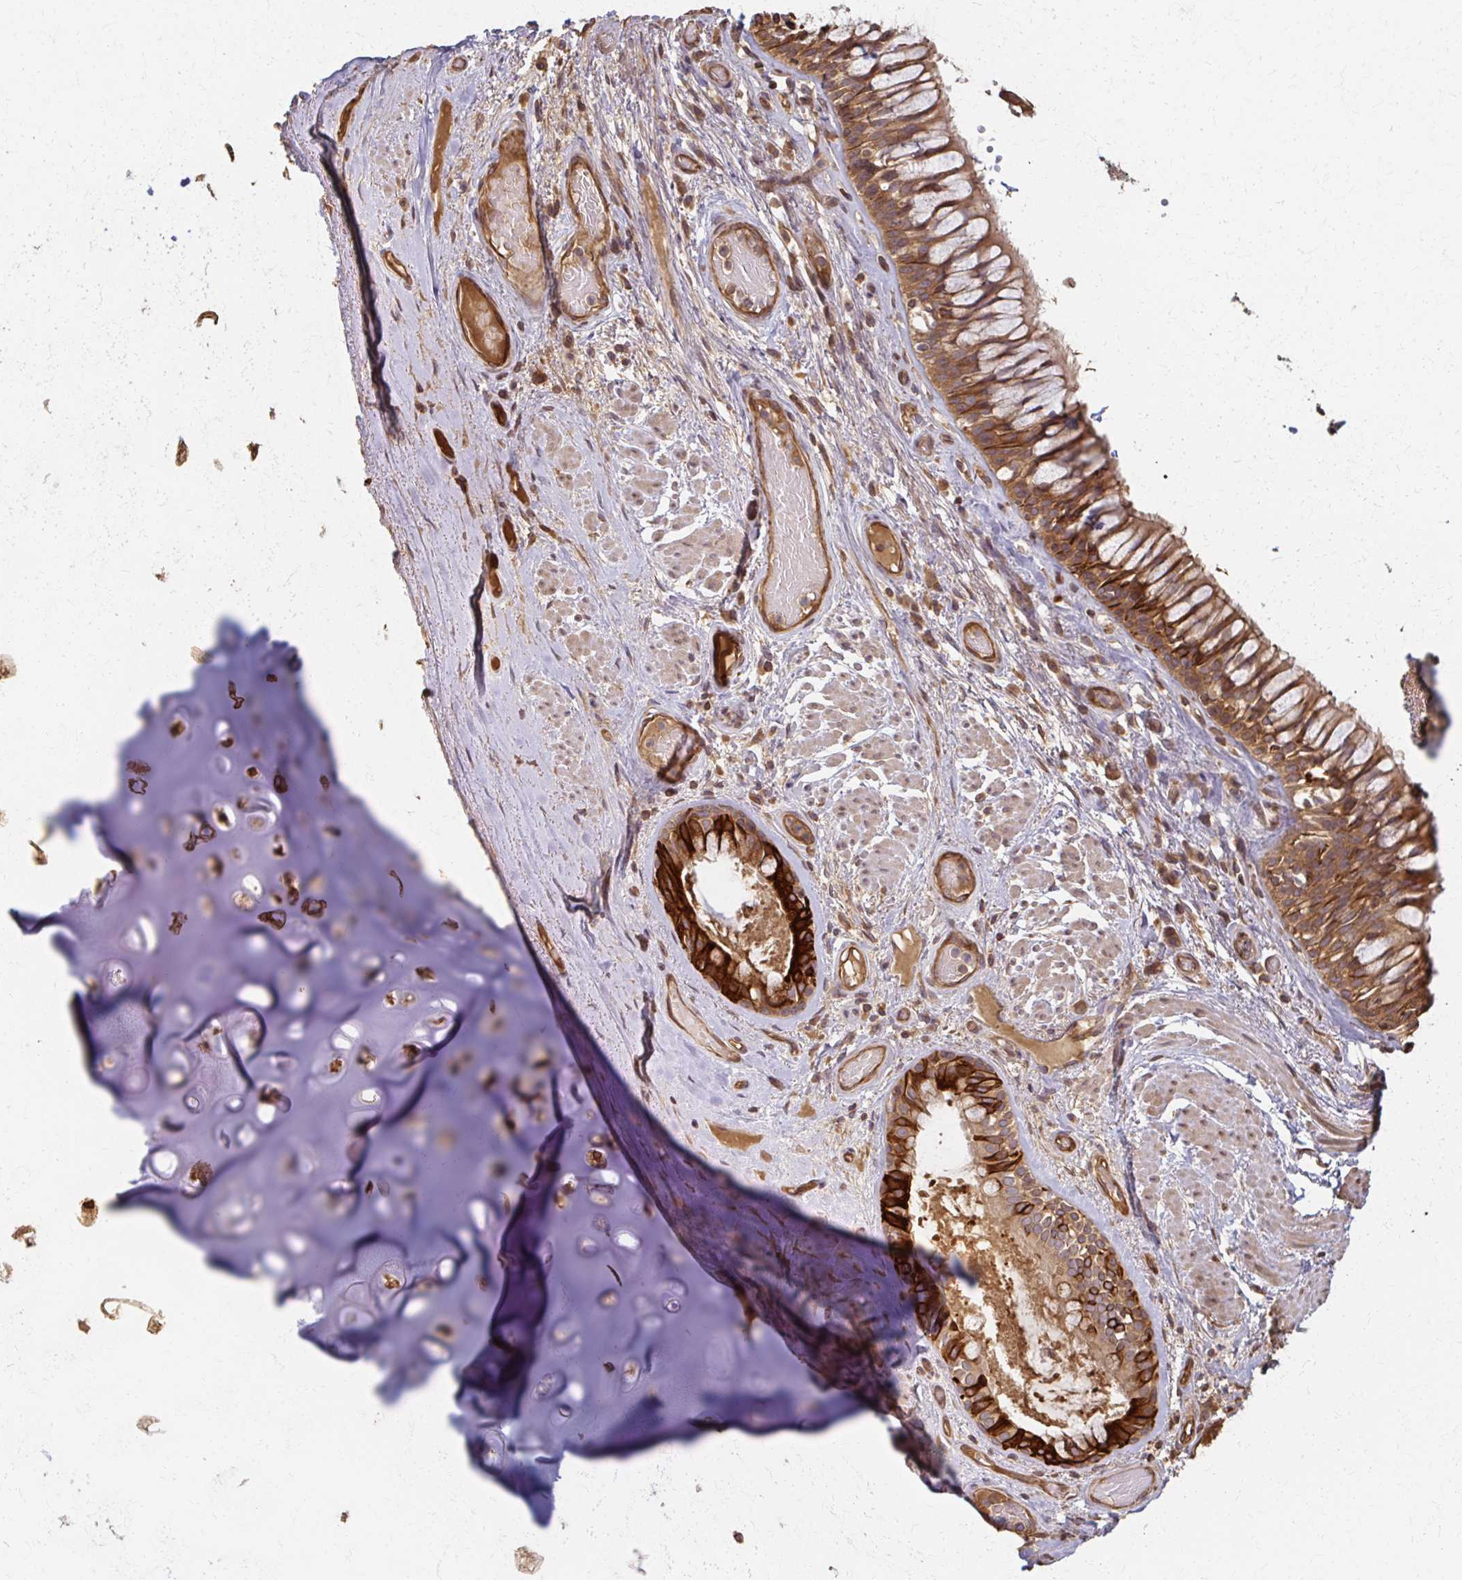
{"staining": {"intensity": "moderate", "quantity": ">75%", "location": "cytoplasmic/membranous"}, "tissue": "adipose tissue", "cell_type": "Adipocytes", "image_type": "normal", "snomed": [{"axis": "morphology", "description": "Normal tissue, NOS"}, {"axis": "topography", "description": "Cartilage tissue"}, {"axis": "topography", "description": "Bronchus"}], "caption": "A high-resolution micrograph shows IHC staining of benign adipose tissue, which exhibits moderate cytoplasmic/membranous staining in about >75% of adipocytes.", "gene": "ARHGAP35", "patient": {"sex": "male", "age": 64}}